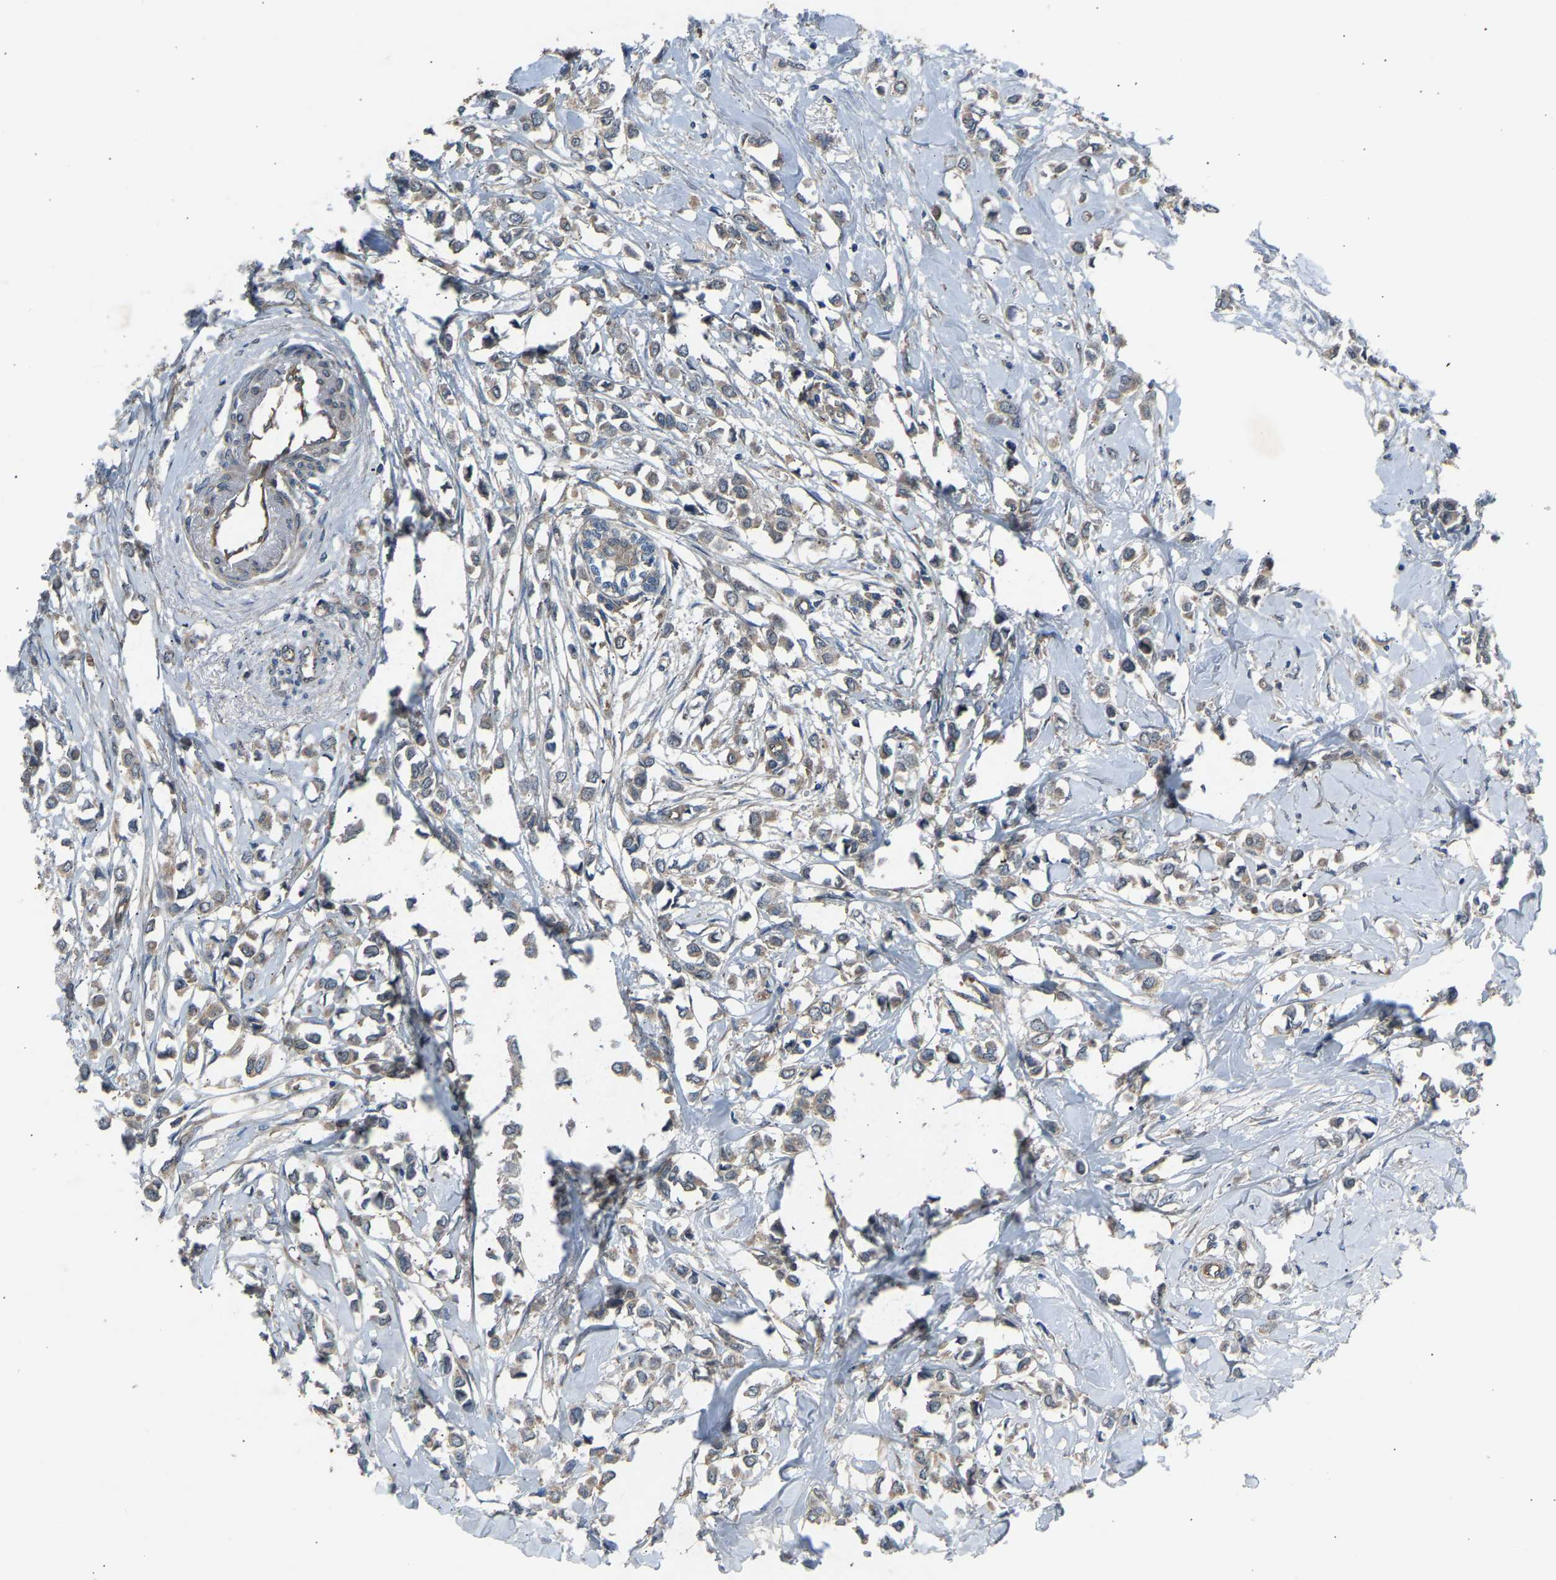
{"staining": {"intensity": "weak", "quantity": ">75%", "location": "cytoplasmic/membranous"}, "tissue": "breast cancer", "cell_type": "Tumor cells", "image_type": "cancer", "snomed": [{"axis": "morphology", "description": "Lobular carcinoma"}, {"axis": "topography", "description": "Breast"}], "caption": "Protein expression analysis of human breast cancer reveals weak cytoplasmic/membranous staining in about >75% of tumor cells. (DAB (3,3'-diaminobenzidine) IHC, brown staining for protein, blue staining for nuclei).", "gene": "GAS2L1", "patient": {"sex": "female", "age": 51}}